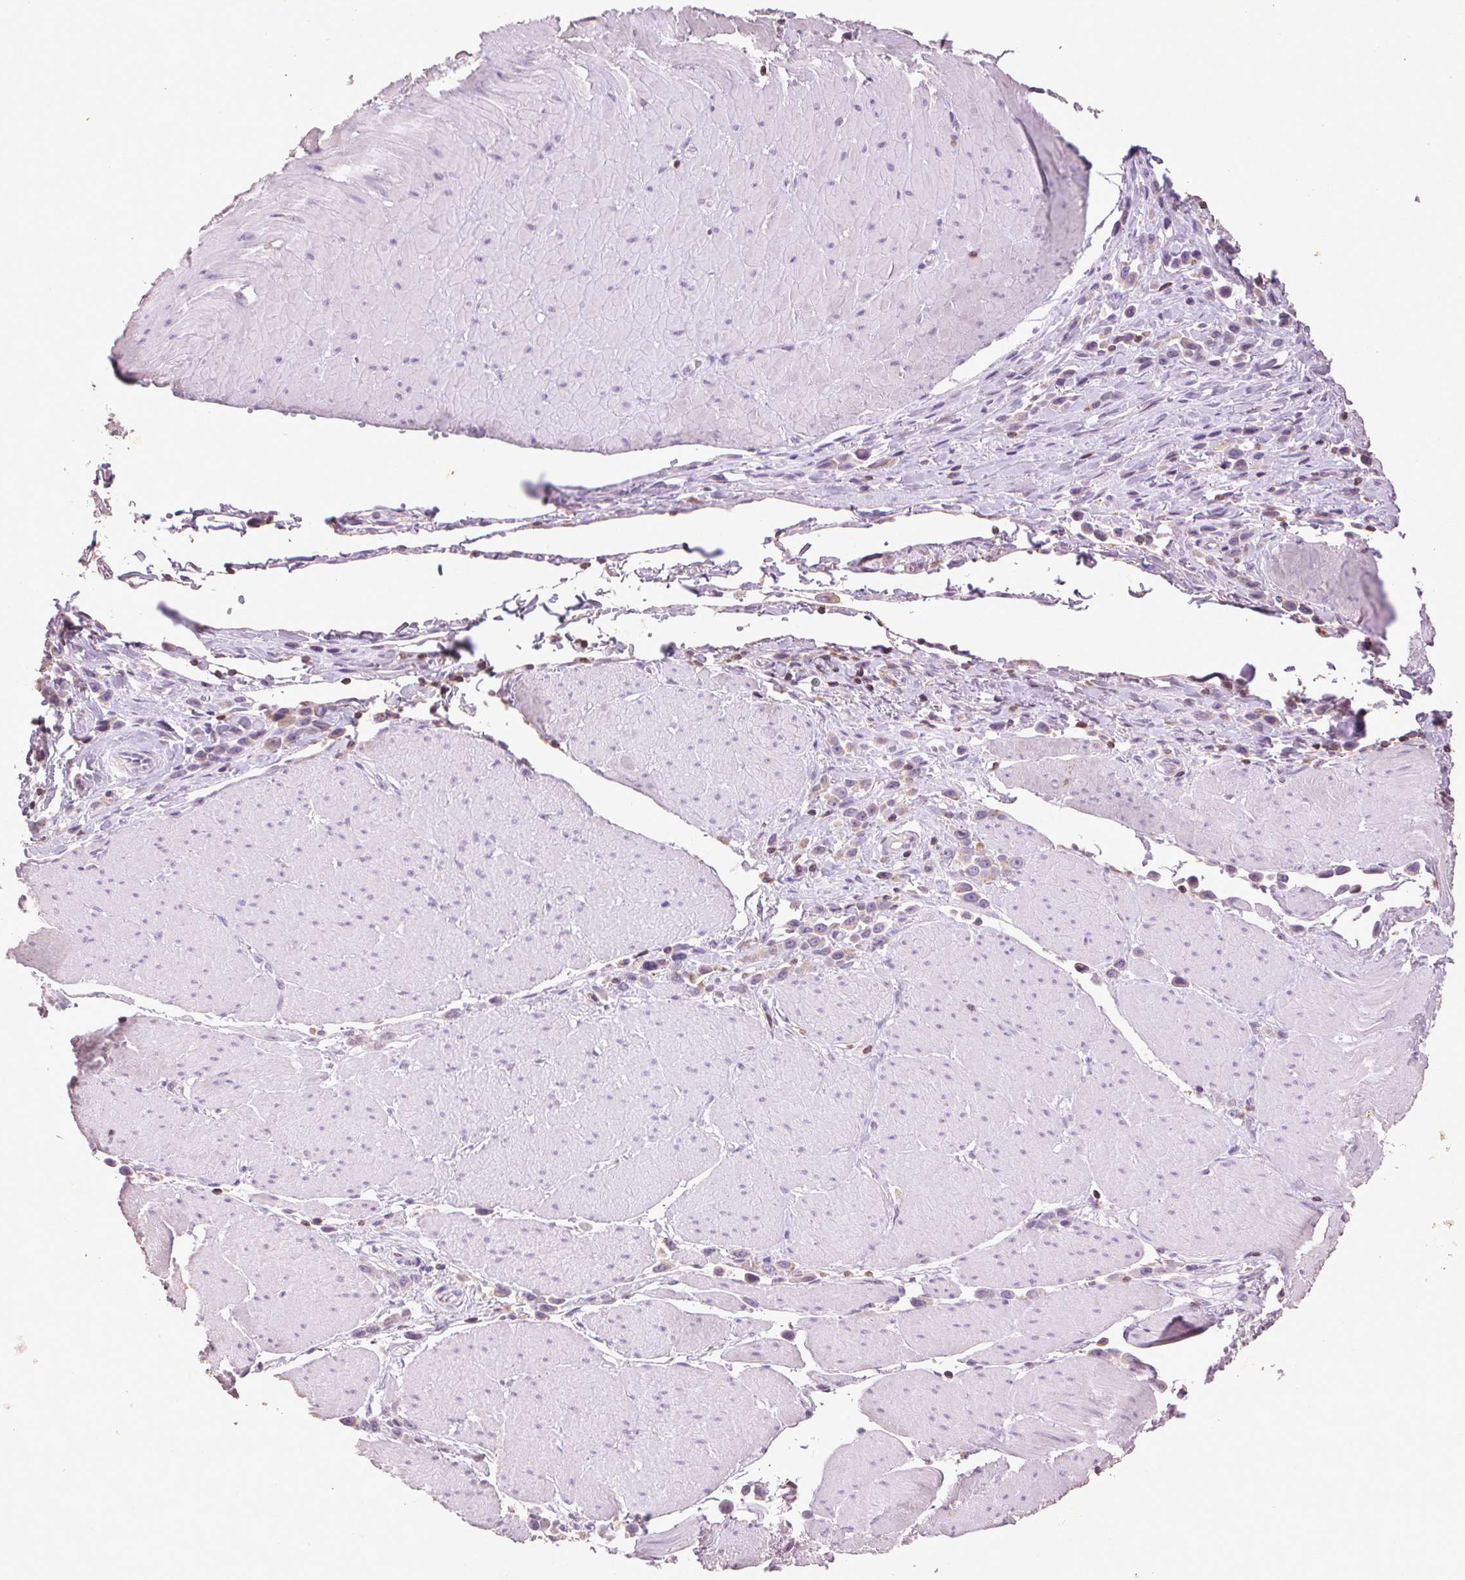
{"staining": {"intensity": "negative", "quantity": "none", "location": "none"}, "tissue": "stomach cancer", "cell_type": "Tumor cells", "image_type": "cancer", "snomed": [{"axis": "morphology", "description": "Adenocarcinoma, NOS"}, {"axis": "topography", "description": "Stomach"}], "caption": "This is an immunohistochemistry (IHC) micrograph of human adenocarcinoma (stomach). There is no positivity in tumor cells.", "gene": "FNDC7", "patient": {"sex": "male", "age": 47}}